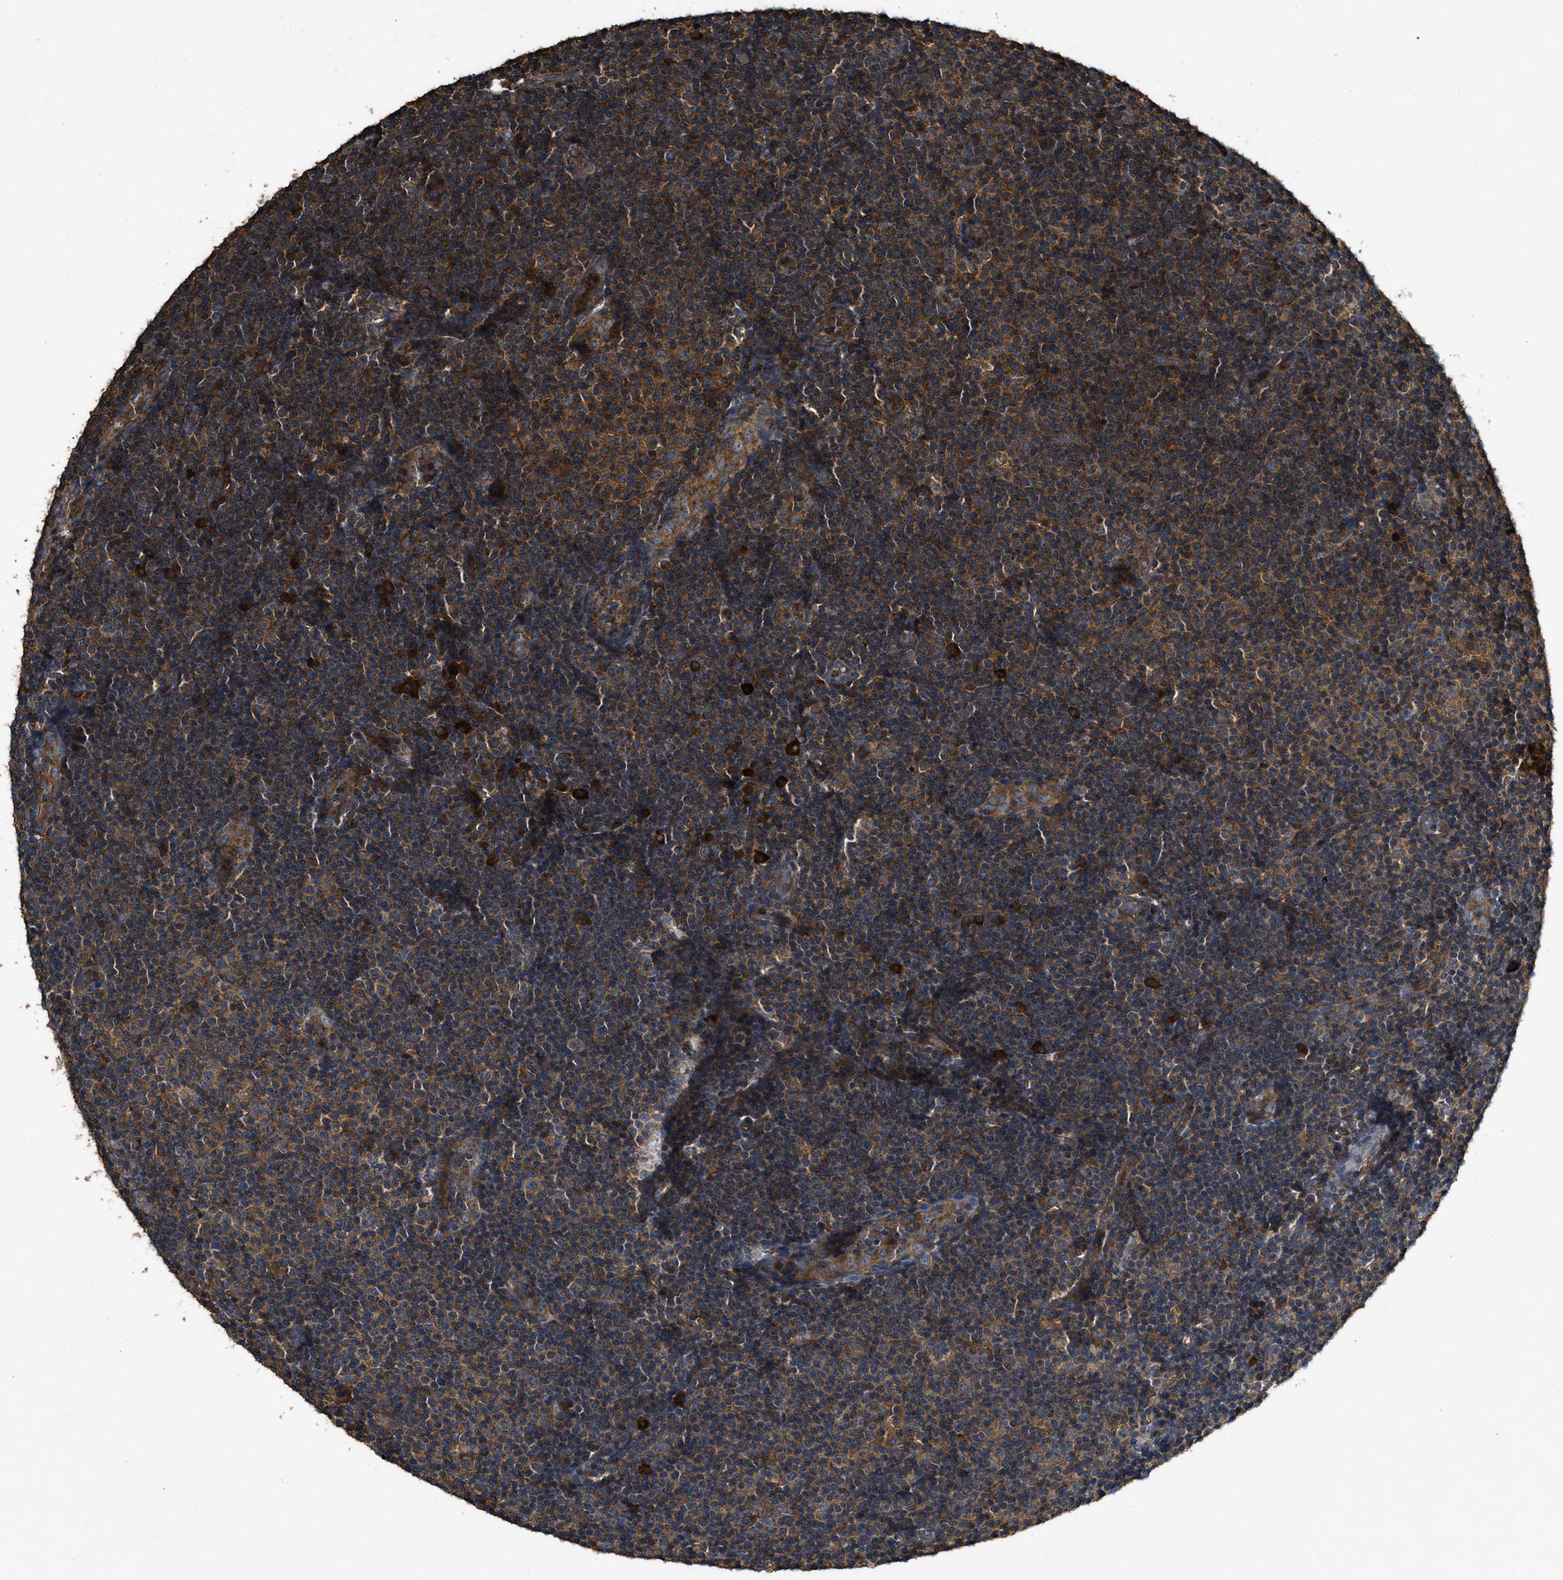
{"staining": {"intensity": "strong", "quantity": ">75%", "location": "cytoplasmic/membranous"}, "tissue": "lymphoma", "cell_type": "Tumor cells", "image_type": "cancer", "snomed": [{"axis": "morphology", "description": "Malignant lymphoma, non-Hodgkin's type, Low grade"}, {"axis": "topography", "description": "Lymph node"}], "caption": "The immunohistochemical stain highlights strong cytoplasmic/membranous staining in tumor cells of lymphoma tissue. (IHC, brightfield microscopy, high magnification).", "gene": "MAP3K8", "patient": {"sex": "male", "age": 83}}